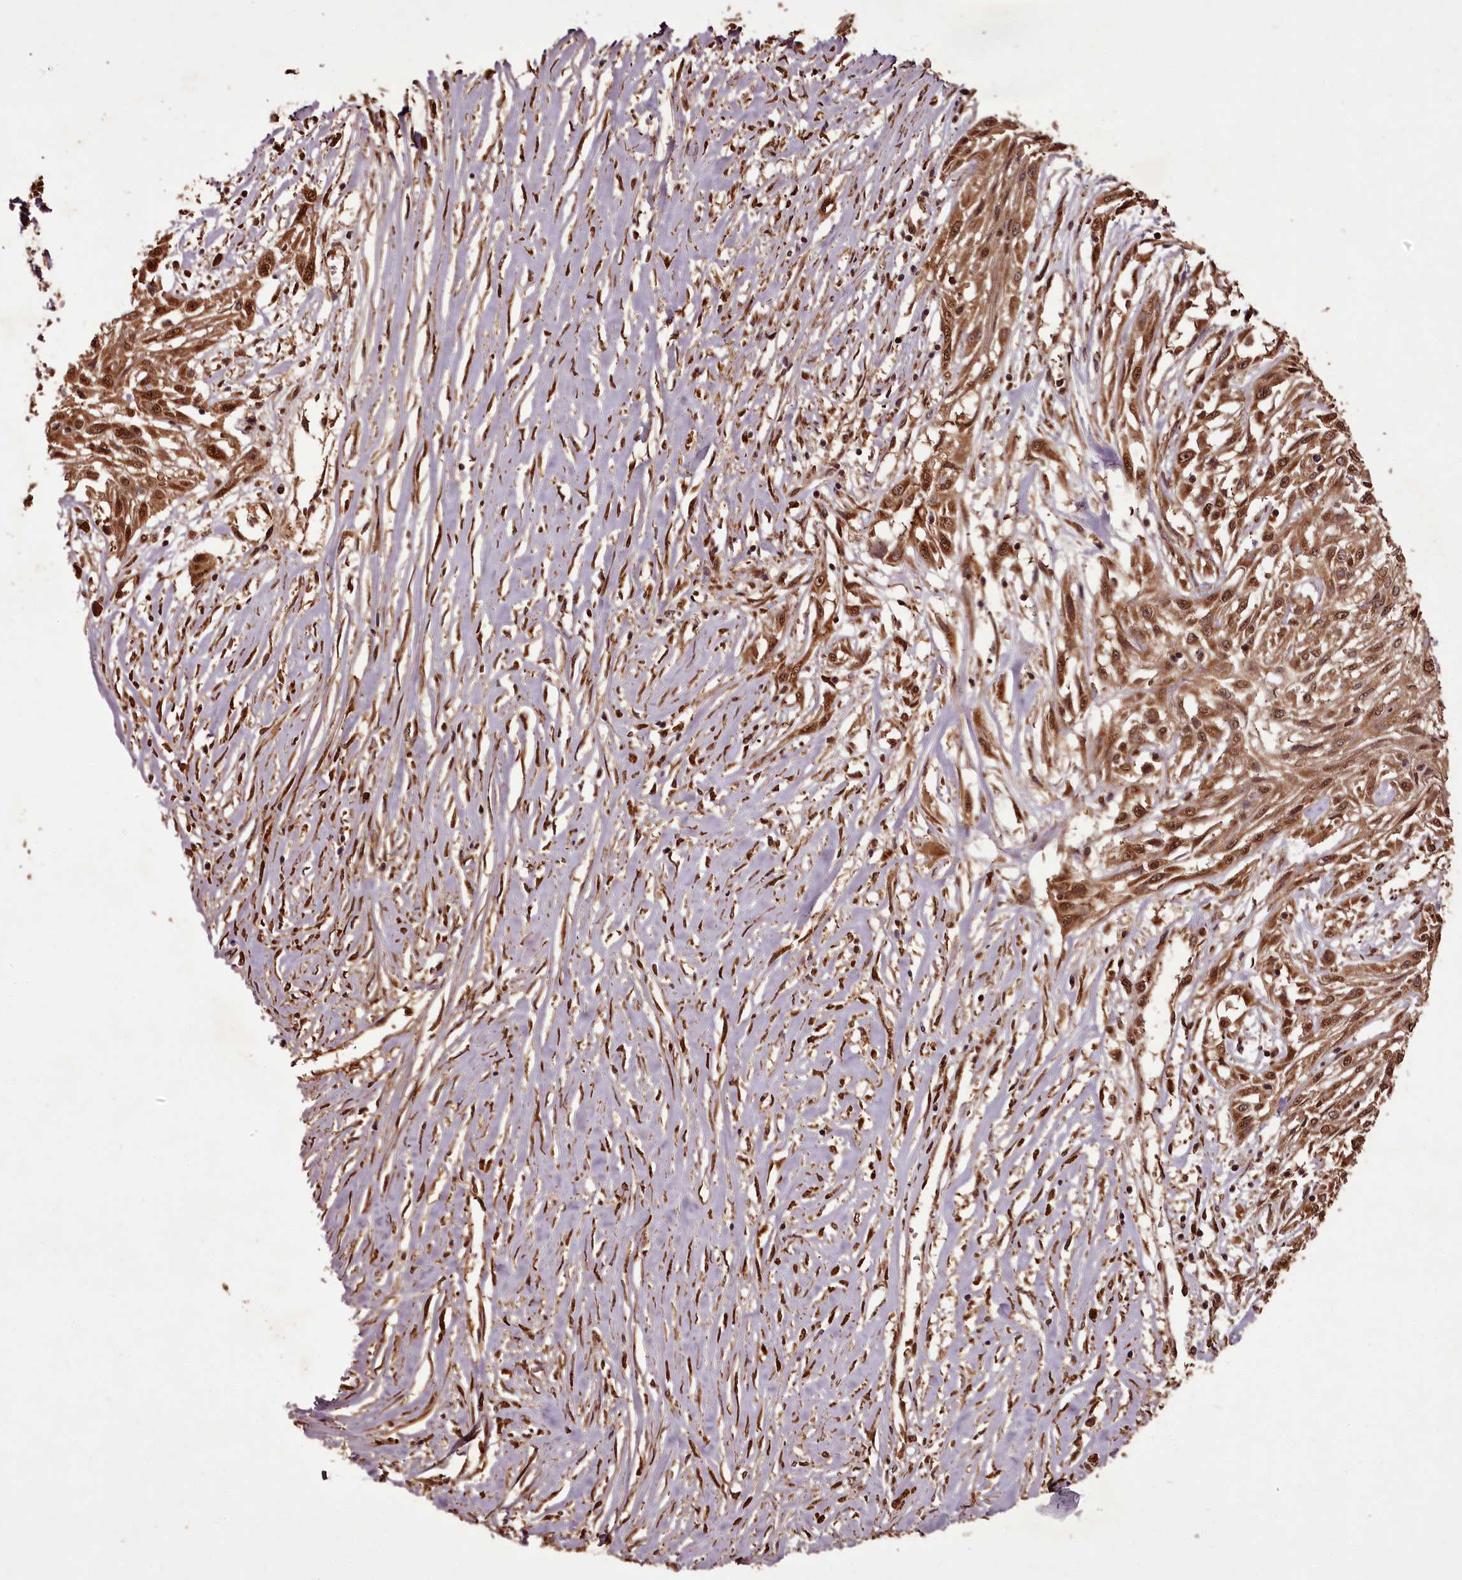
{"staining": {"intensity": "moderate", "quantity": ">75%", "location": "cytoplasmic/membranous,nuclear"}, "tissue": "skin cancer", "cell_type": "Tumor cells", "image_type": "cancer", "snomed": [{"axis": "morphology", "description": "Squamous cell carcinoma, NOS"}, {"axis": "morphology", "description": "Squamous cell carcinoma, metastatic, NOS"}, {"axis": "topography", "description": "Skin"}, {"axis": "topography", "description": "Lymph node"}], "caption": "Protein expression analysis of human skin squamous cell carcinoma reveals moderate cytoplasmic/membranous and nuclear positivity in about >75% of tumor cells. (Stains: DAB (3,3'-diaminobenzidine) in brown, nuclei in blue, Microscopy: brightfield microscopy at high magnification).", "gene": "NPRL2", "patient": {"sex": "male", "age": 75}}